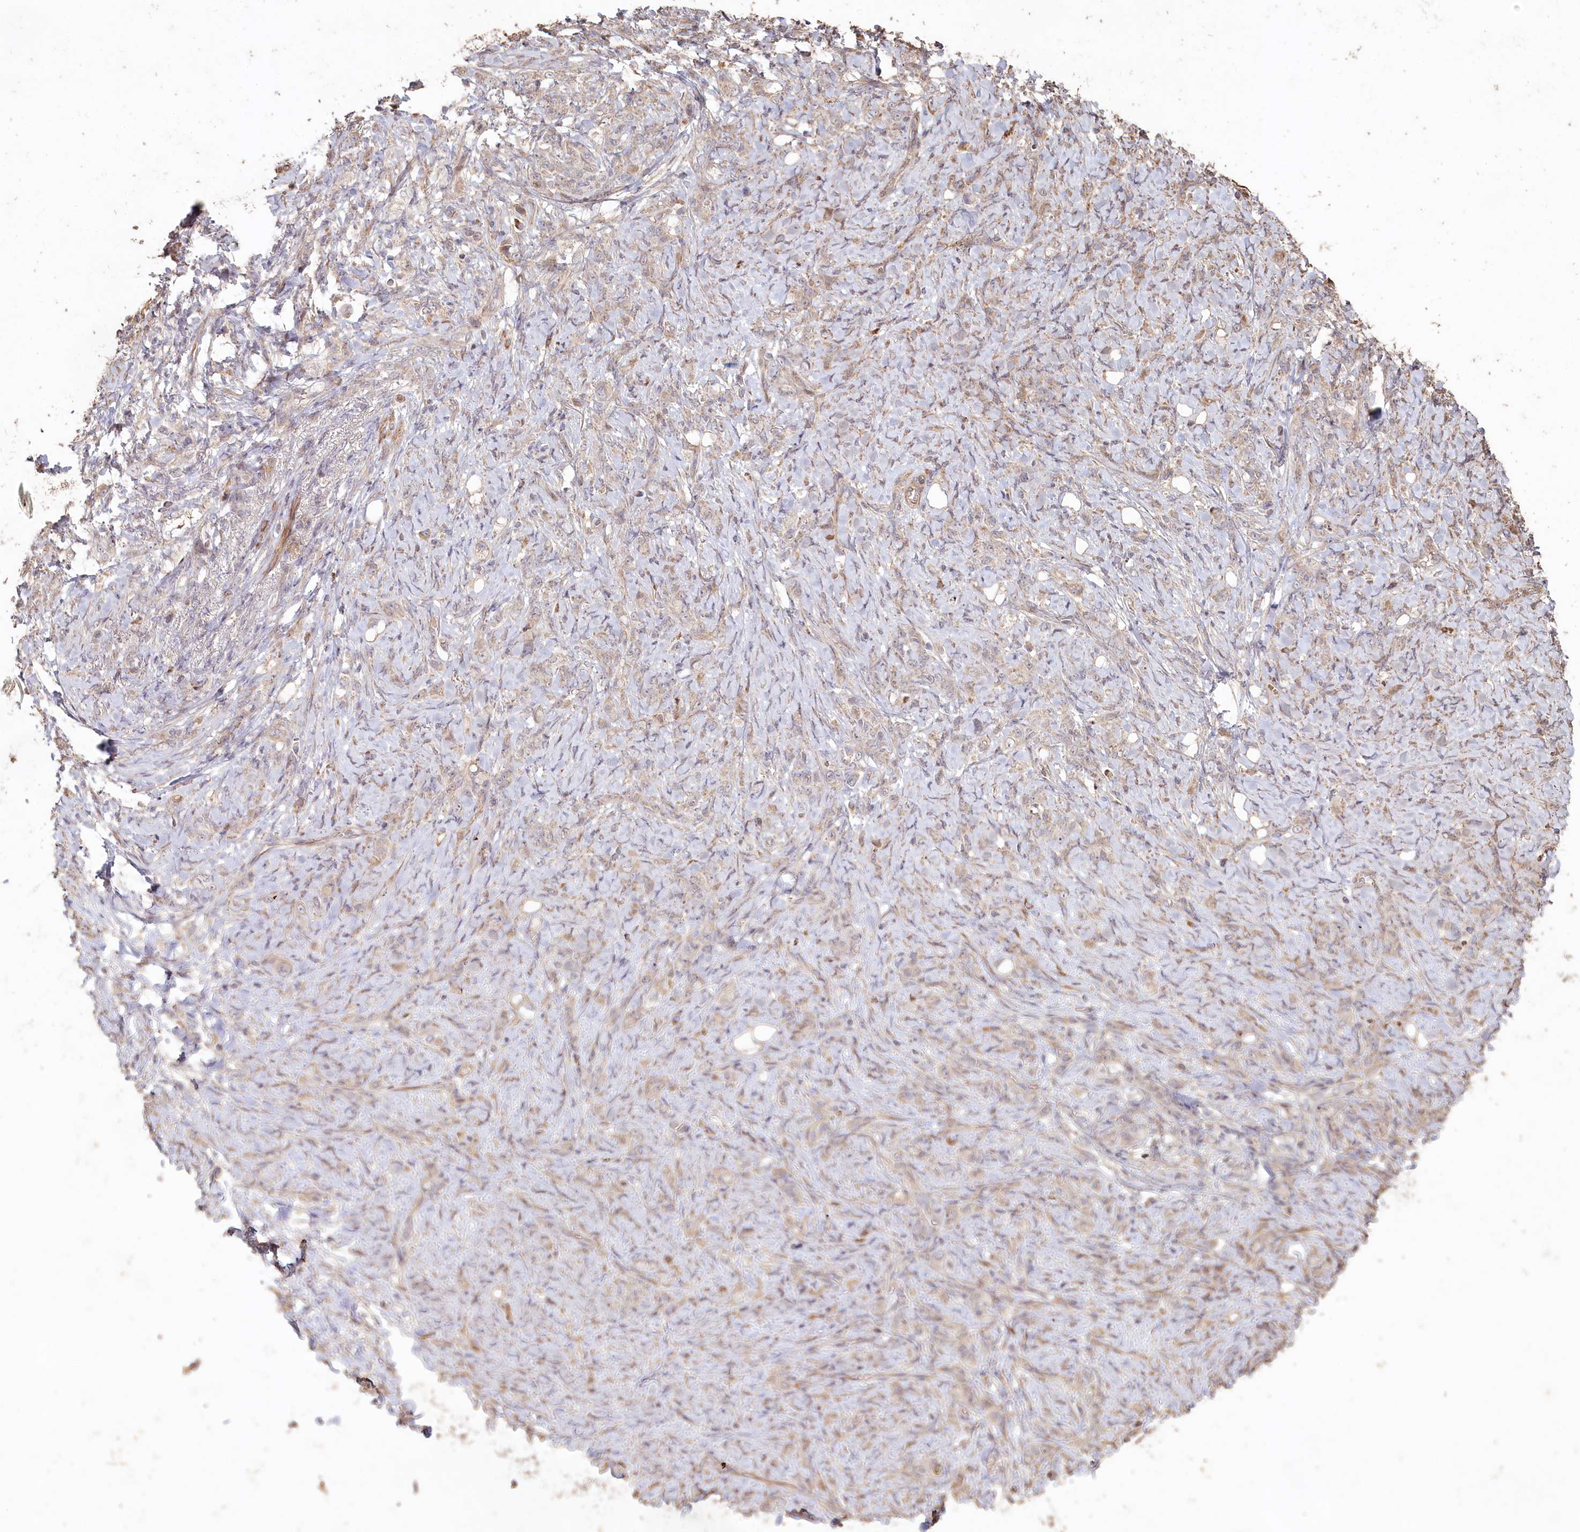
{"staining": {"intensity": "weak", "quantity": "<25%", "location": "cytoplasmic/membranous"}, "tissue": "stomach cancer", "cell_type": "Tumor cells", "image_type": "cancer", "snomed": [{"axis": "morphology", "description": "Adenocarcinoma, NOS"}, {"axis": "topography", "description": "Stomach"}], "caption": "The micrograph displays no staining of tumor cells in stomach cancer.", "gene": "HAL", "patient": {"sex": "female", "age": 79}}